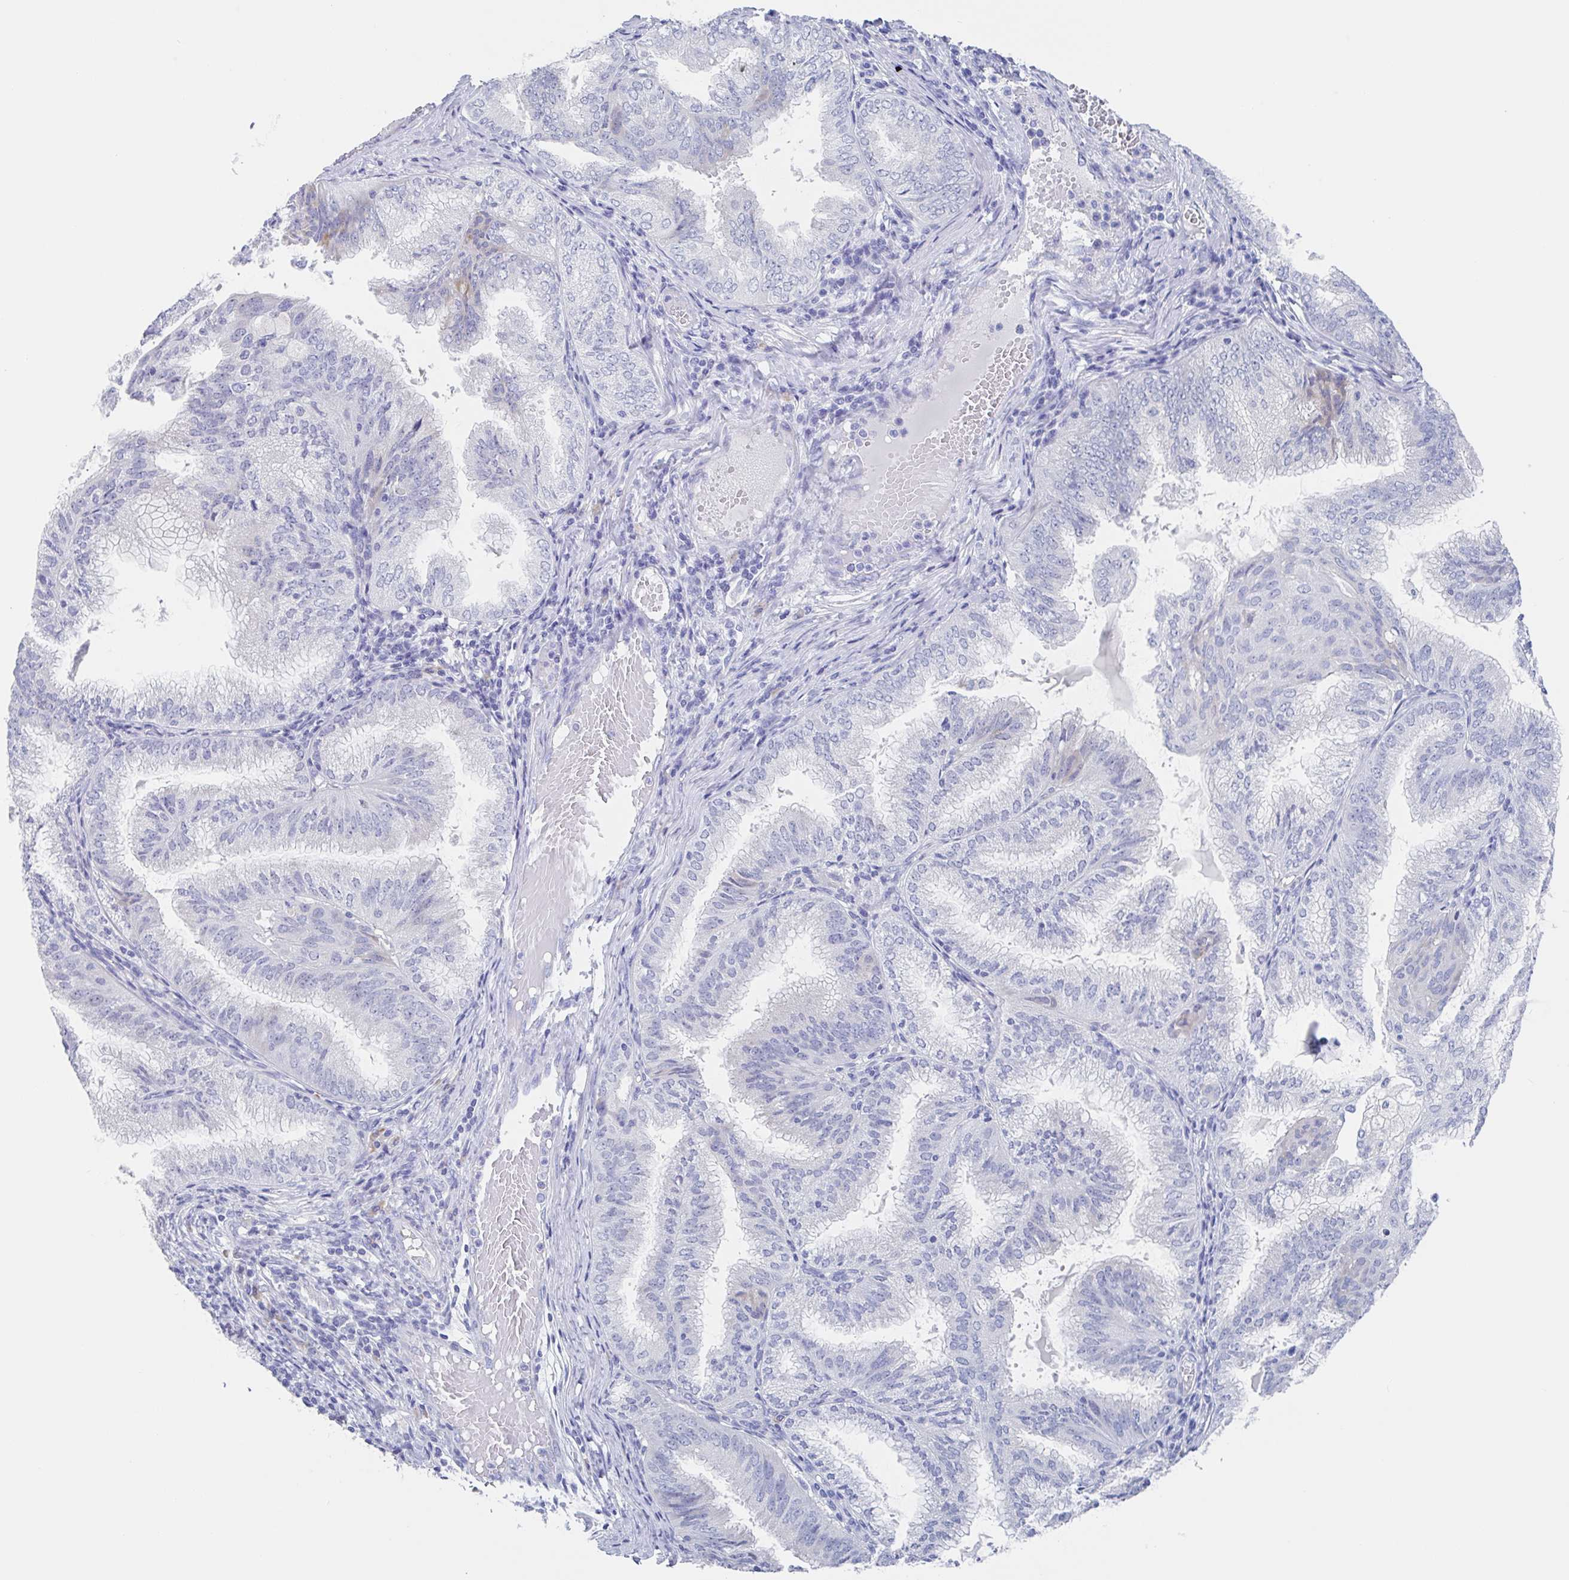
{"staining": {"intensity": "weak", "quantity": "<25%", "location": "cytoplasmic/membranous,nuclear"}, "tissue": "endometrial cancer", "cell_type": "Tumor cells", "image_type": "cancer", "snomed": [{"axis": "morphology", "description": "Adenocarcinoma, NOS"}, {"axis": "topography", "description": "Endometrium"}], "caption": "This is an immunohistochemistry histopathology image of adenocarcinoma (endometrial). There is no positivity in tumor cells.", "gene": "NOXRED1", "patient": {"sex": "female", "age": 49}}